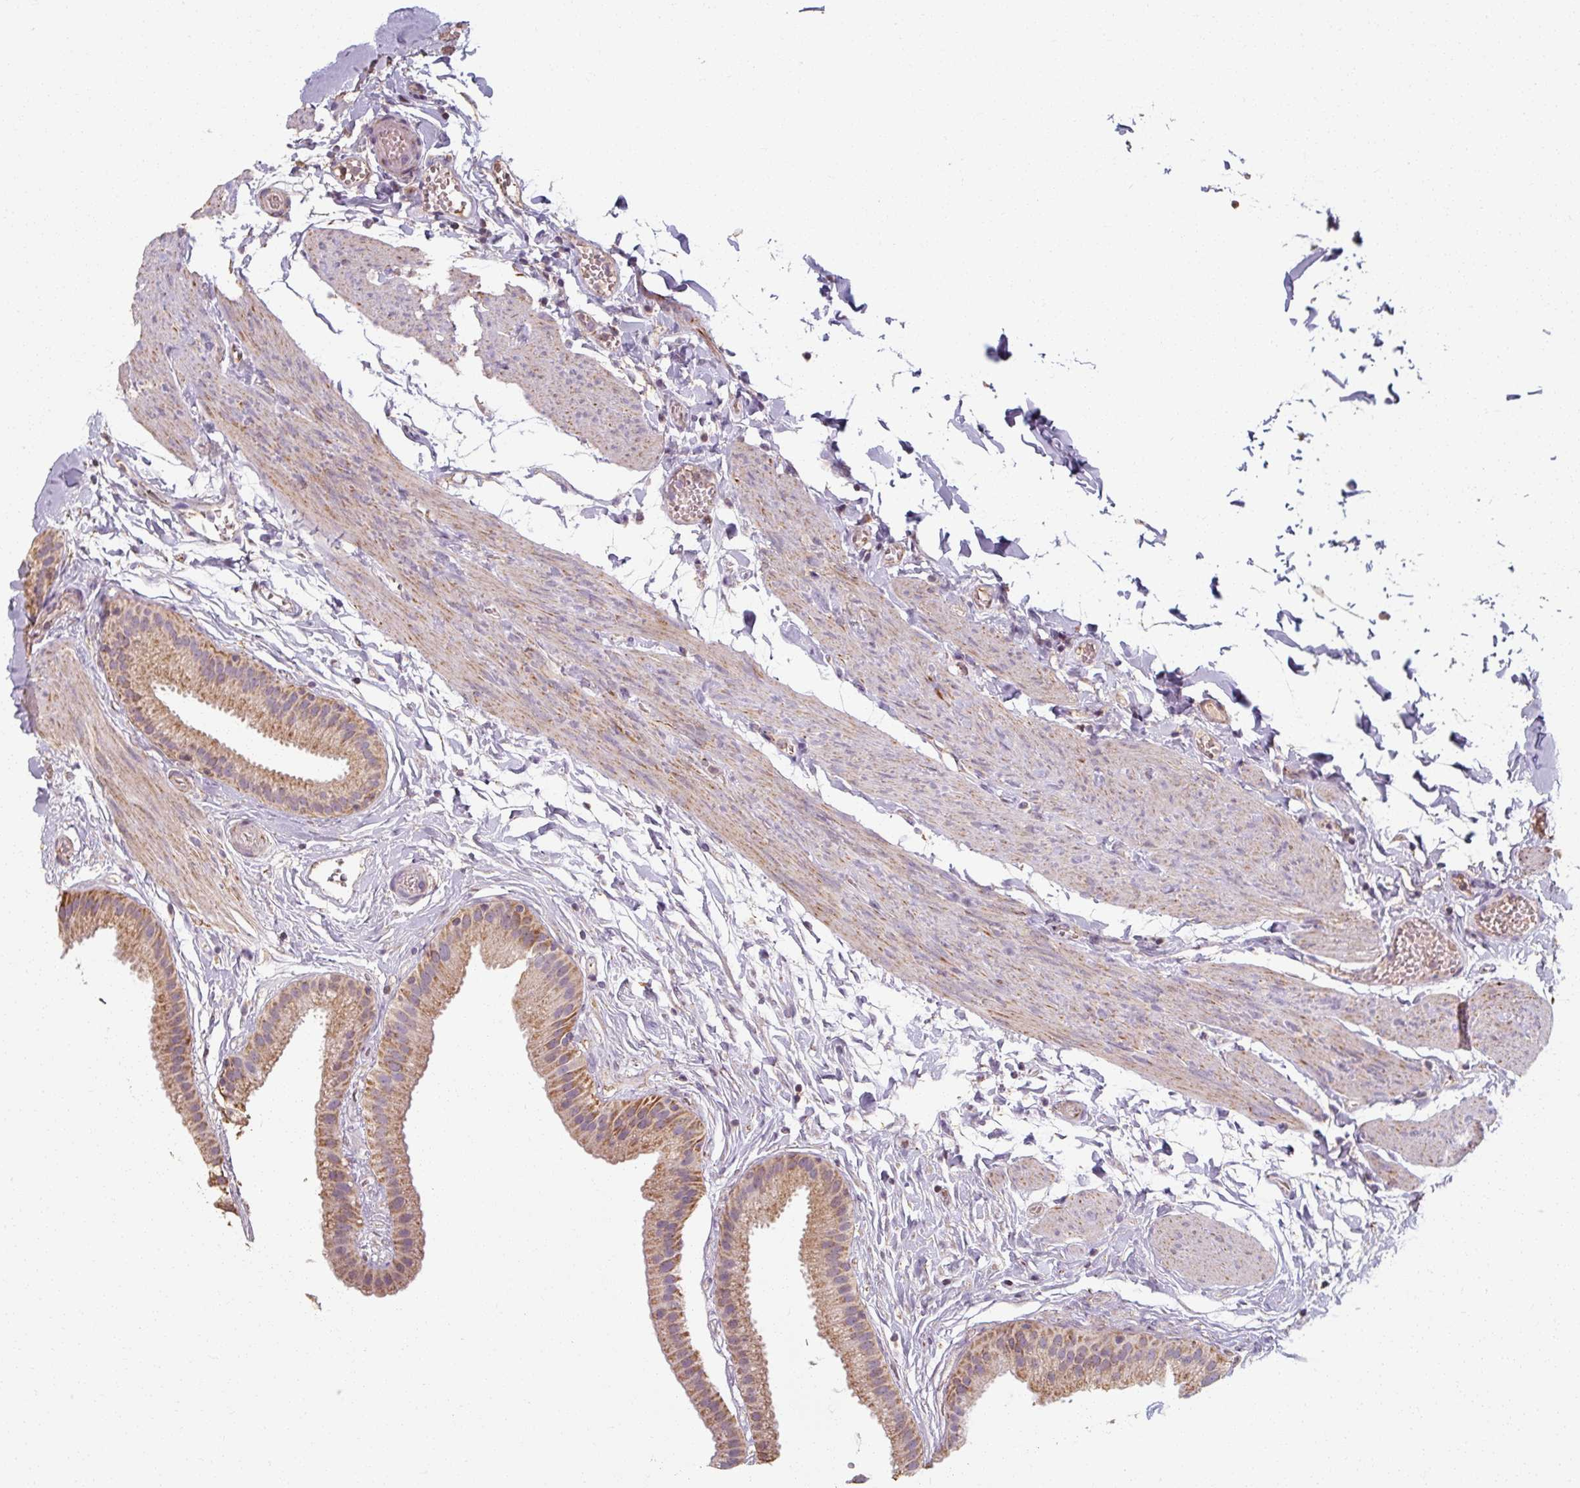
{"staining": {"intensity": "moderate", "quantity": ">75%", "location": "cytoplasmic/membranous"}, "tissue": "gallbladder", "cell_type": "Glandular cells", "image_type": "normal", "snomed": [{"axis": "morphology", "description": "Normal tissue, NOS"}, {"axis": "topography", "description": "Gallbladder"}], "caption": "Immunohistochemistry (DAB (3,3'-diaminobenzidine)) staining of unremarkable human gallbladder exhibits moderate cytoplasmic/membranous protein staining in approximately >75% of glandular cells.", "gene": "TSEN54", "patient": {"sex": "female", "age": 63}}